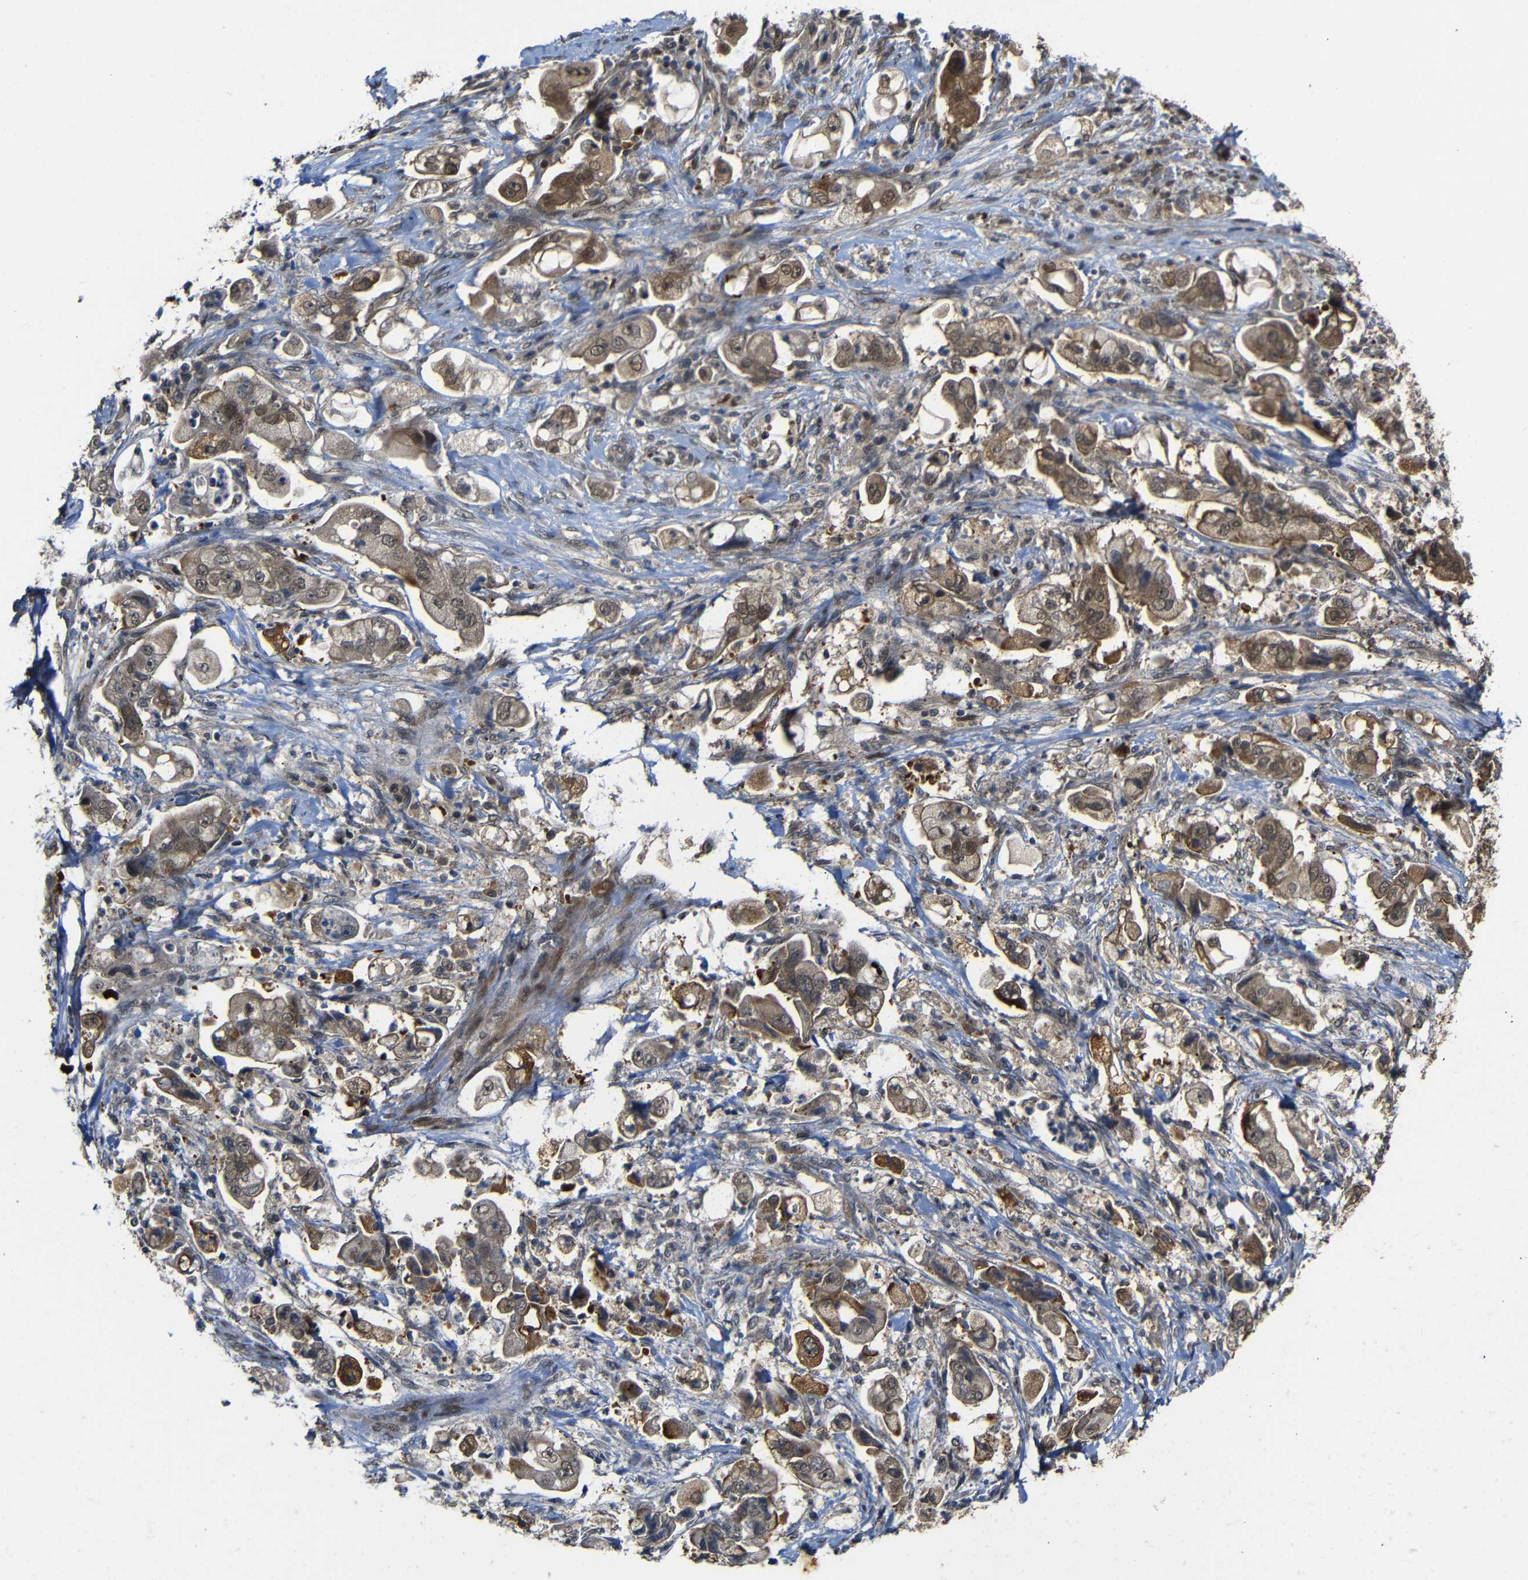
{"staining": {"intensity": "moderate", "quantity": ">75%", "location": "cytoplasmic/membranous,nuclear"}, "tissue": "stomach cancer", "cell_type": "Tumor cells", "image_type": "cancer", "snomed": [{"axis": "morphology", "description": "Adenocarcinoma, NOS"}, {"axis": "topography", "description": "Stomach"}], "caption": "An immunohistochemistry image of neoplastic tissue is shown. Protein staining in brown highlights moderate cytoplasmic/membranous and nuclear positivity in stomach cancer (adenocarcinoma) within tumor cells. (IHC, brightfield microscopy, high magnification).", "gene": "ATG12", "patient": {"sex": "male", "age": 62}}